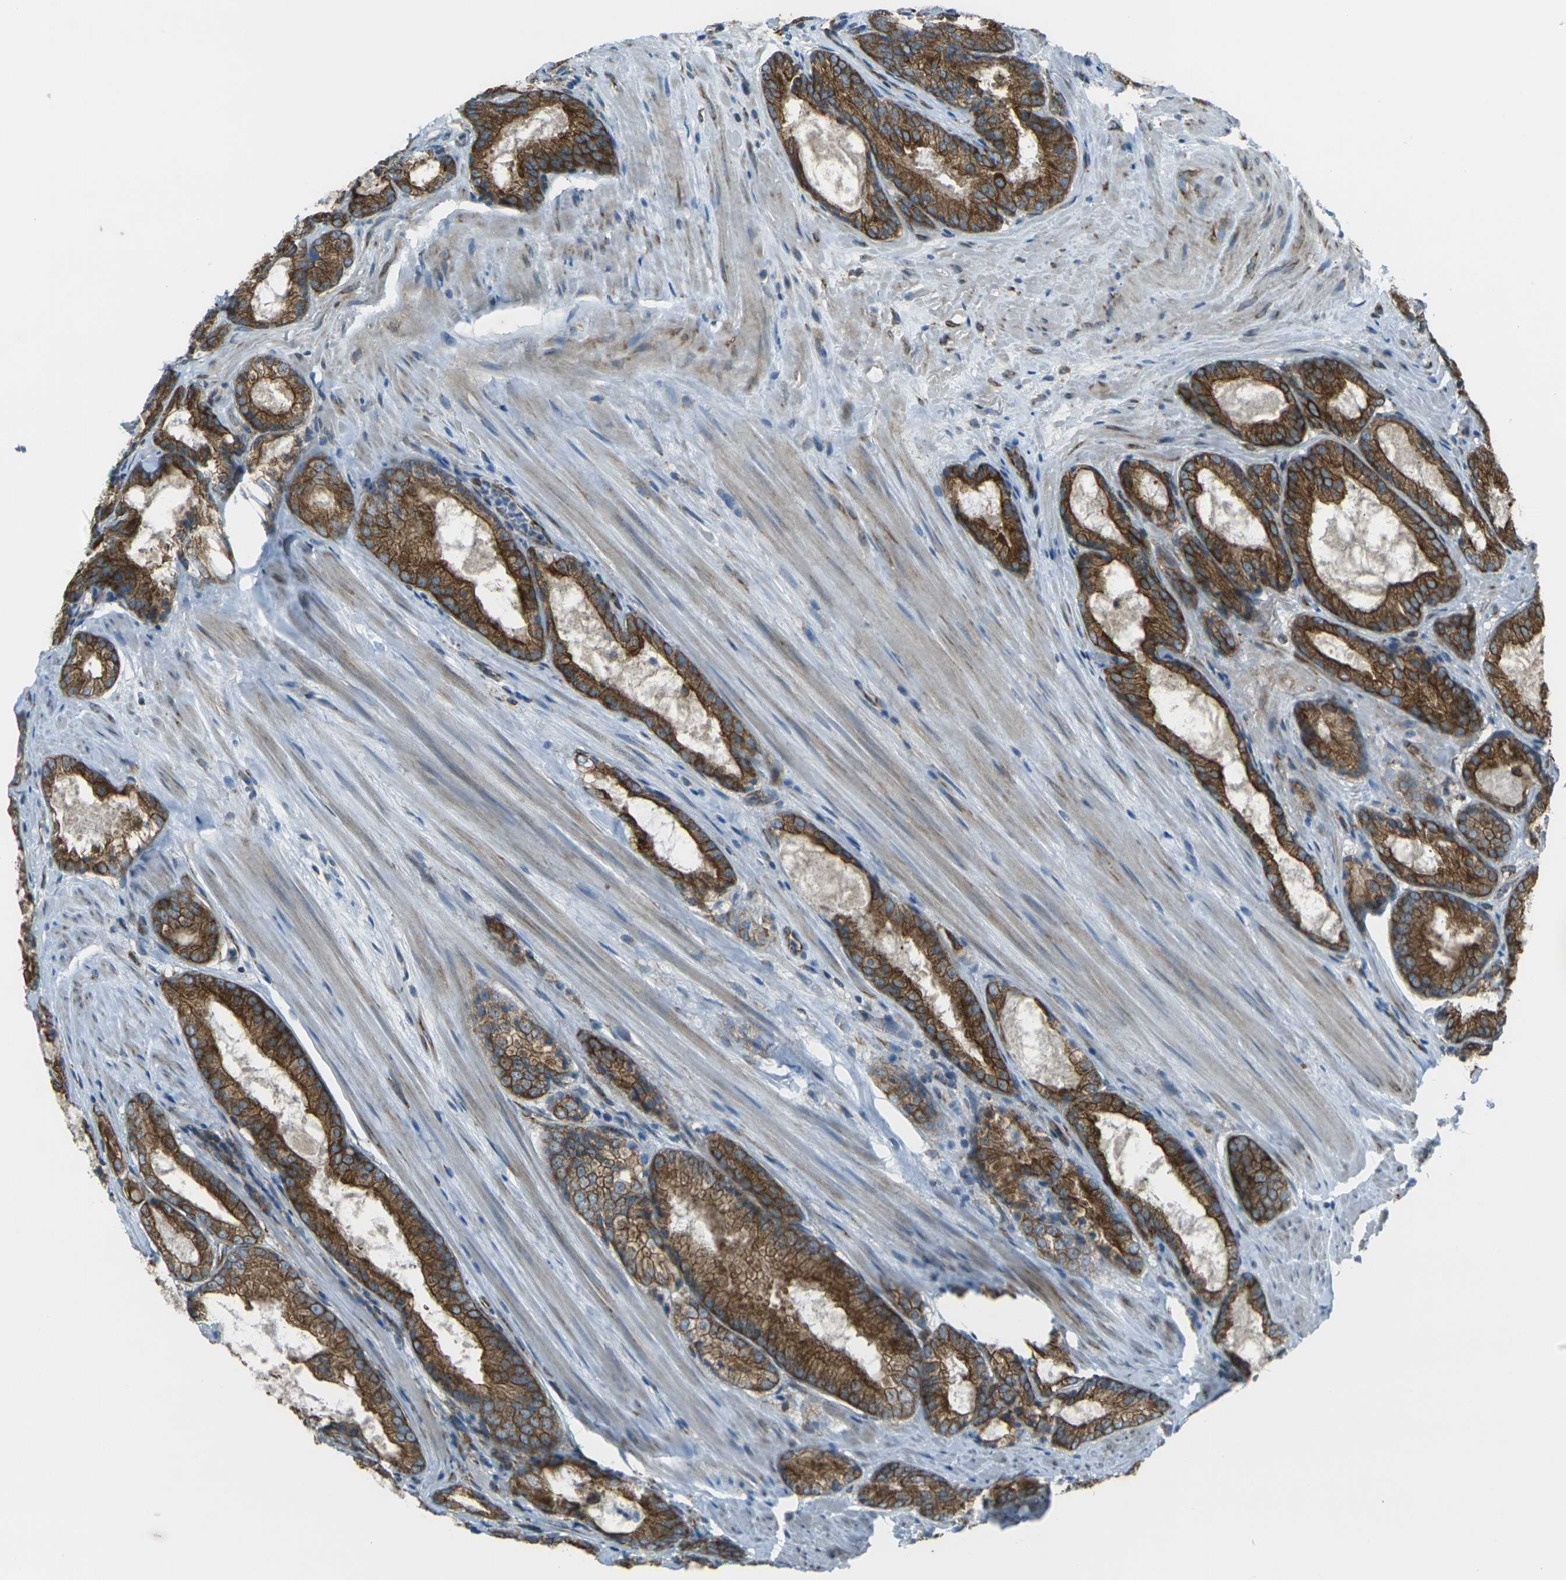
{"staining": {"intensity": "strong", "quantity": ">75%", "location": "cytoplasmic/membranous"}, "tissue": "prostate cancer", "cell_type": "Tumor cells", "image_type": "cancer", "snomed": [{"axis": "morphology", "description": "Adenocarcinoma, Low grade"}, {"axis": "topography", "description": "Prostate"}], "caption": "Prostate low-grade adenocarcinoma stained for a protein exhibits strong cytoplasmic/membranous positivity in tumor cells.", "gene": "CELSR2", "patient": {"sex": "male", "age": 64}}